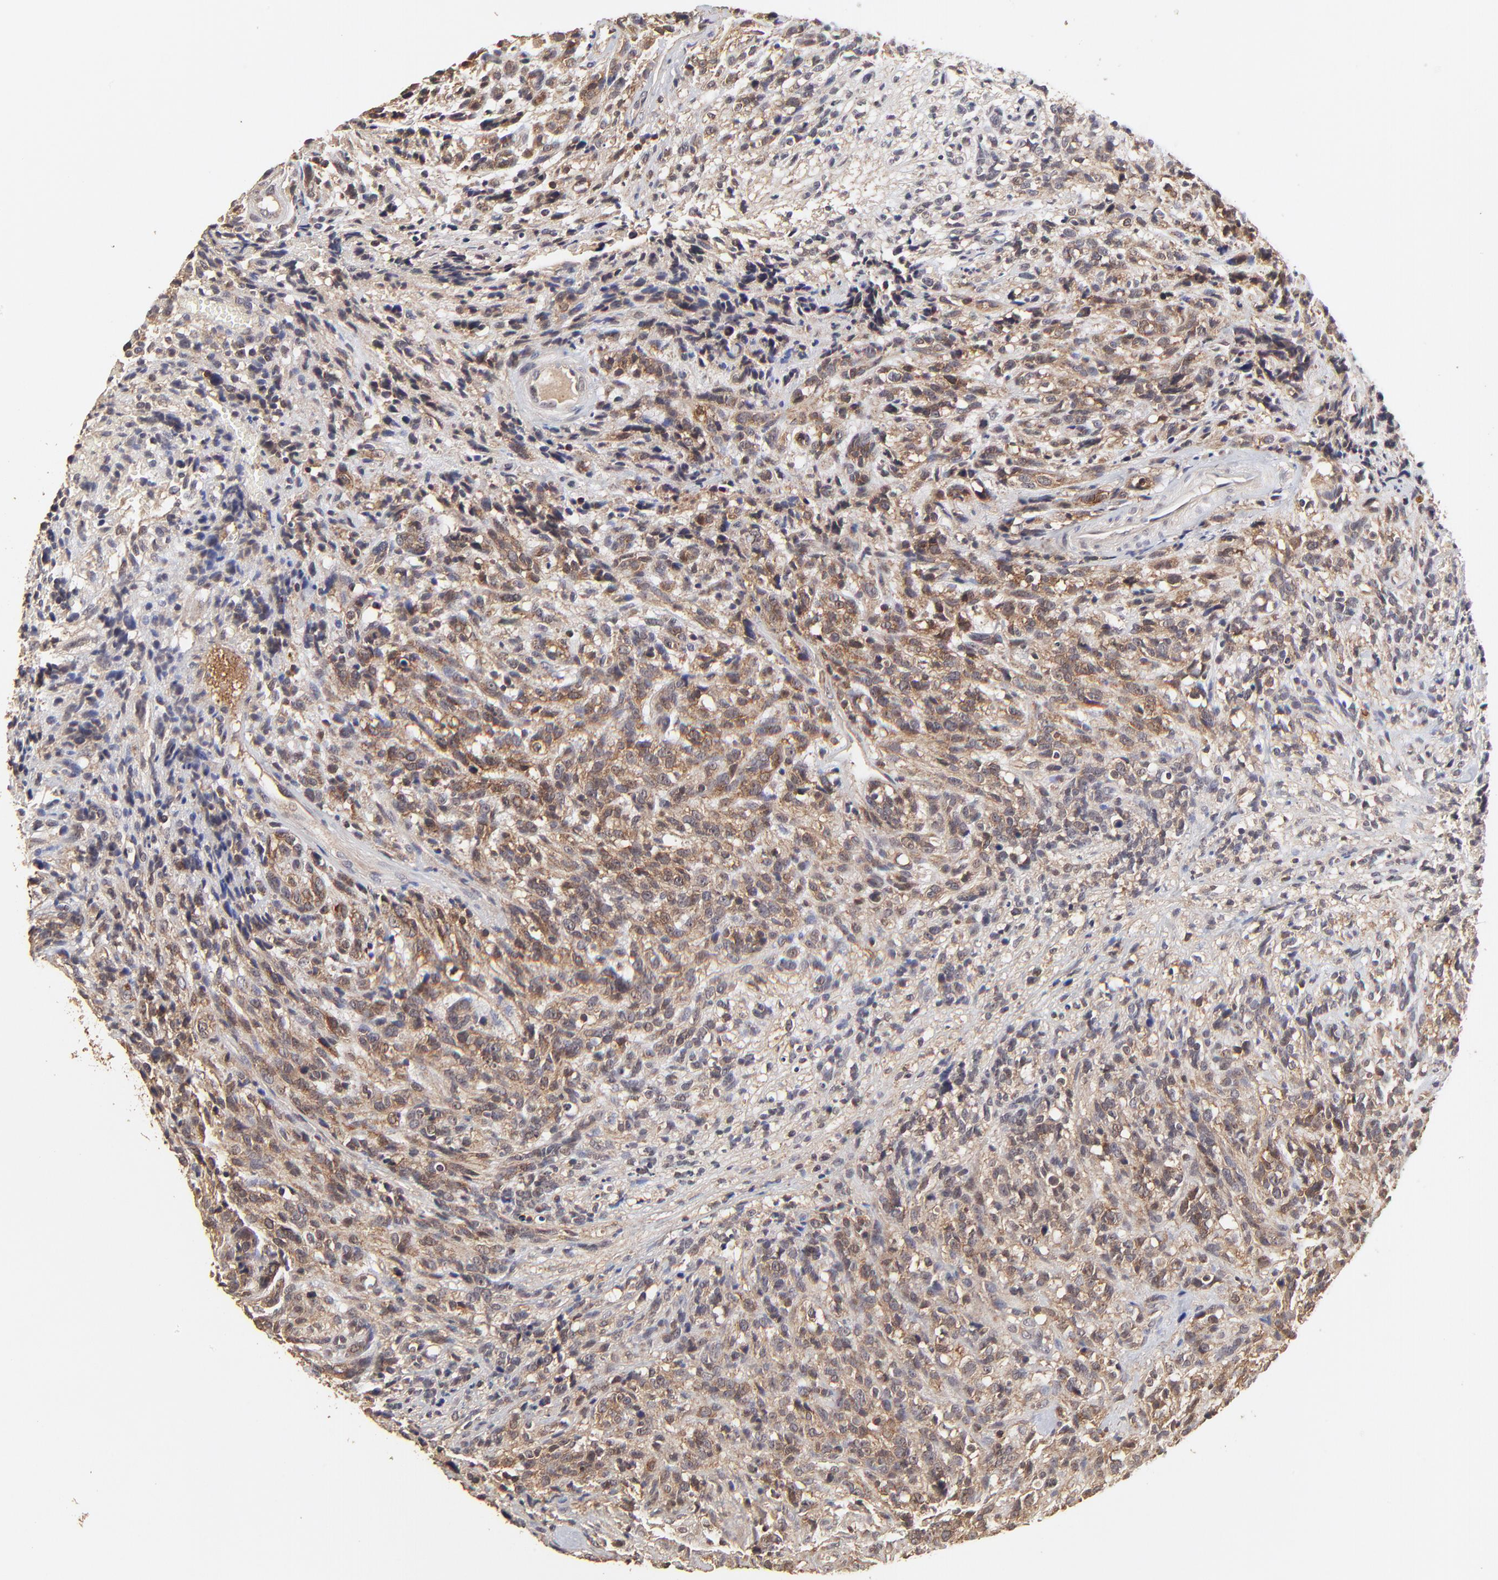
{"staining": {"intensity": "moderate", "quantity": ">75%", "location": "cytoplasmic/membranous"}, "tissue": "glioma", "cell_type": "Tumor cells", "image_type": "cancer", "snomed": [{"axis": "morphology", "description": "Glioma, malignant, High grade"}, {"axis": "topography", "description": "Brain"}], "caption": "A medium amount of moderate cytoplasmic/membranous positivity is present in about >75% of tumor cells in high-grade glioma (malignant) tissue.", "gene": "STON2", "patient": {"sex": "male", "age": 66}}